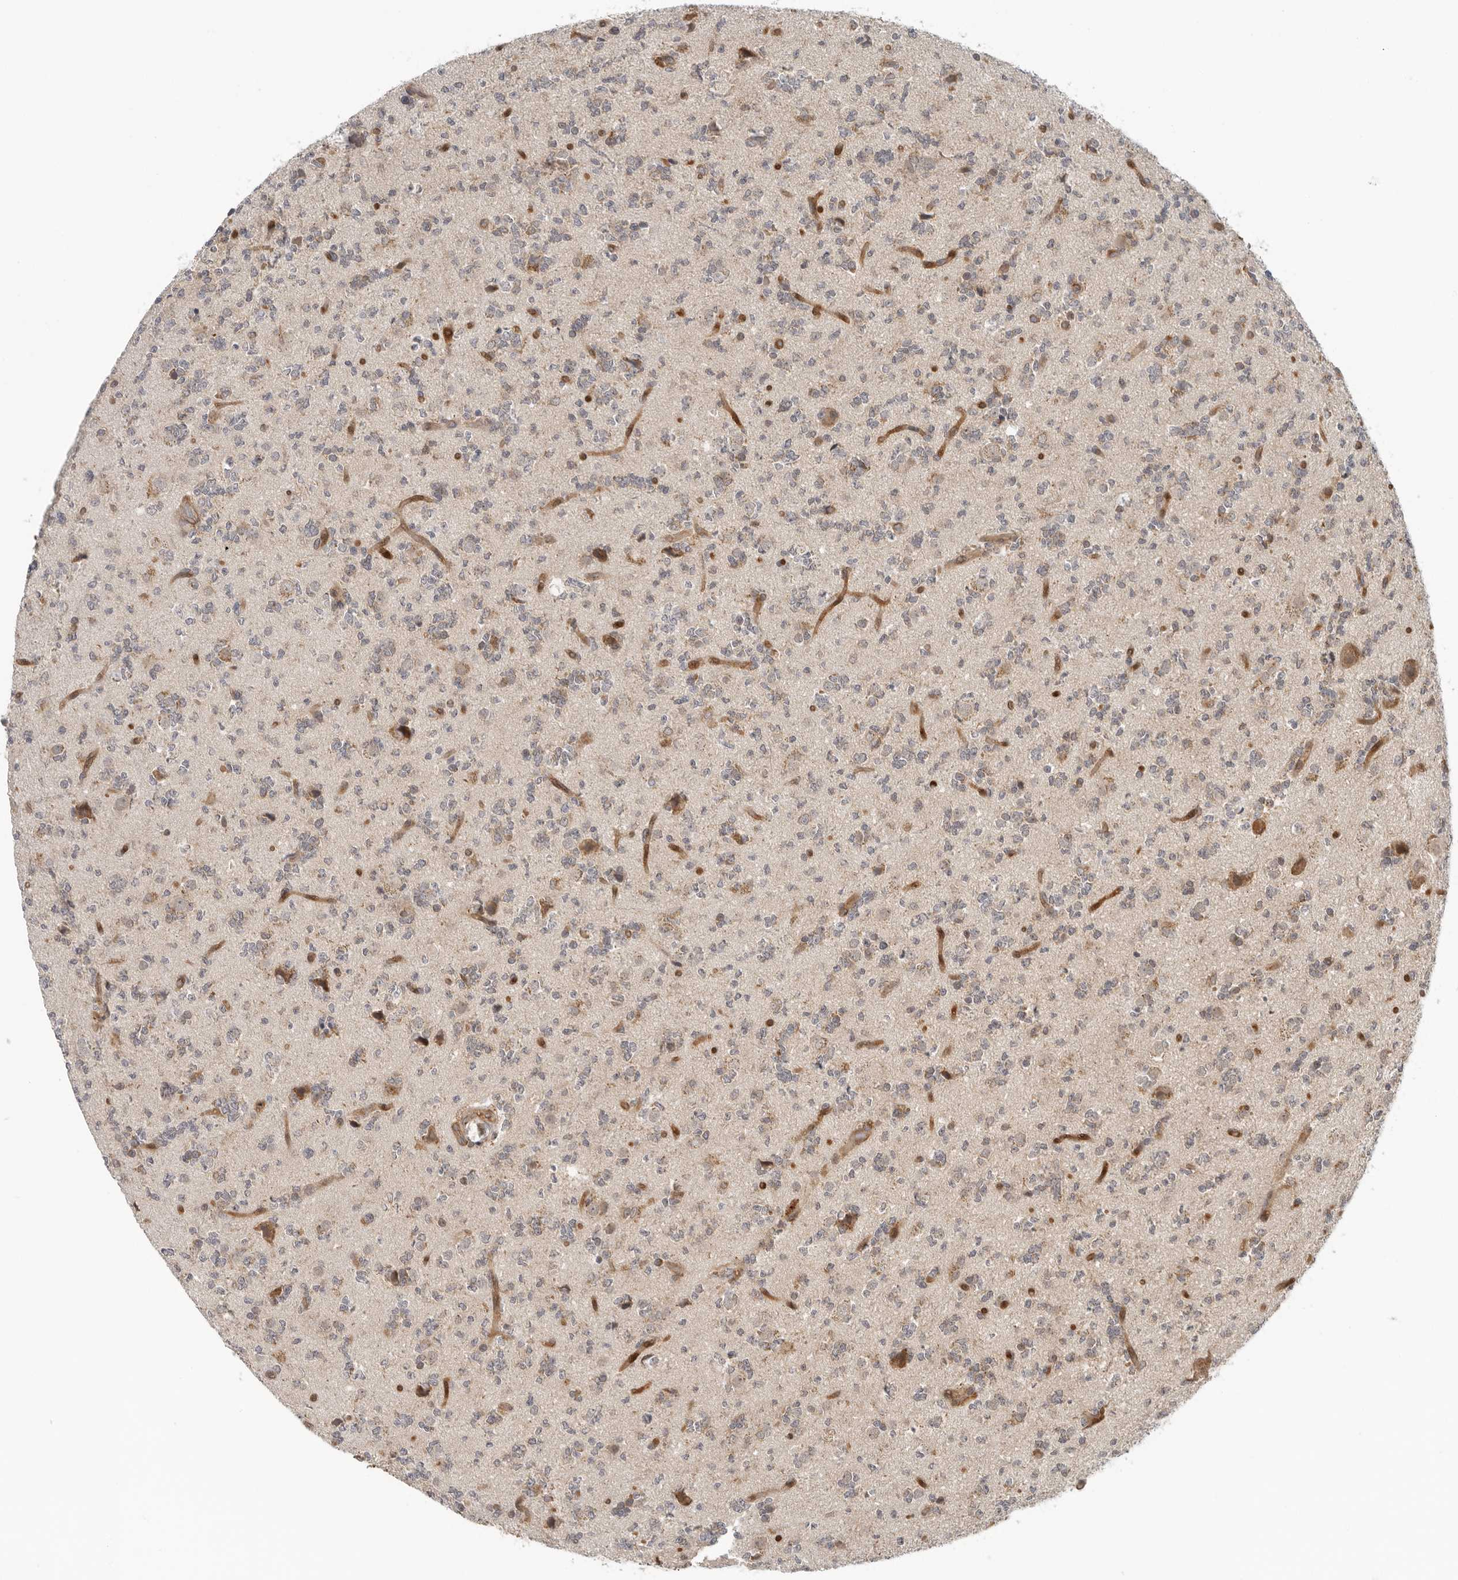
{"staining": {"intensity": "weak", "quantity": "<25%", "location": "cytoplasmic/membranous"}, "tissue": "glioma", "cell_type": "Tumor cells", "image_type": "cancer", "snomed": [{"axis": "morphology", "description": "Glioma, malignant, High grade"}, {"axis": "topography", "description": "Brain"}], "caption": "There is no significant staining in tumor cells of glioma.", "gene": "SUGCT", "patient": {"sex": "female", "age": 62}}